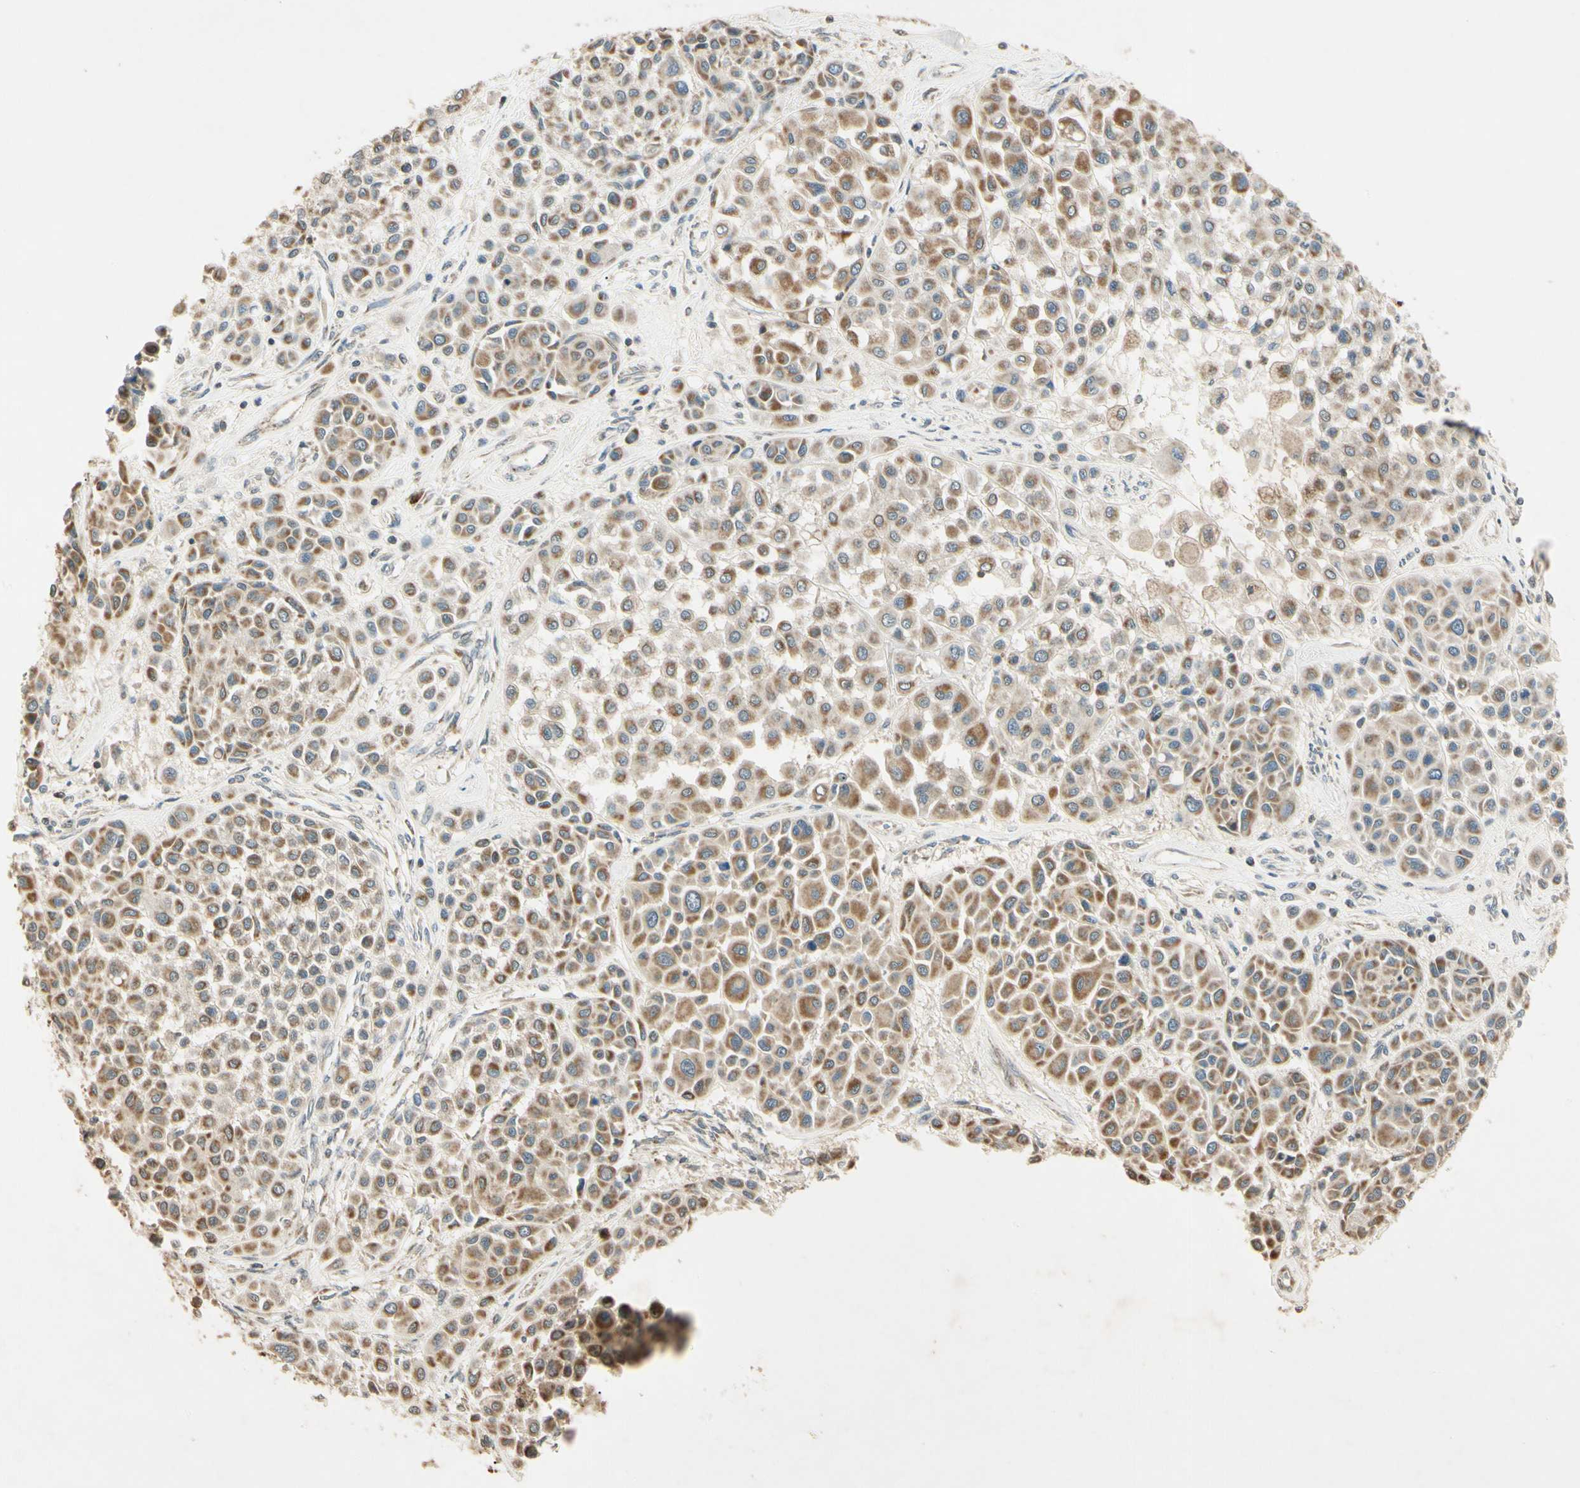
{"staining": {"intensity": "moderate", "quantity": ">75%", "location": "cytoplasmic/membranous"}, "tissue": "melanoma", "cell_type": "Tumor cells", "image_type": "cancer", "snomed": [{"axis": "morphology", "description": "Malignant melanoma, Metastatic site"}, {"axis": "topography", "description": "Soft tissue"}], "caption": "About >75% of tumor cells in human melanoma display moderate cytoplasmic/membranous protein expression as visualized by brown immunohistochemical staining.", "gene": "PRDX5", "patient": {"sex": "male", "age": 41}}